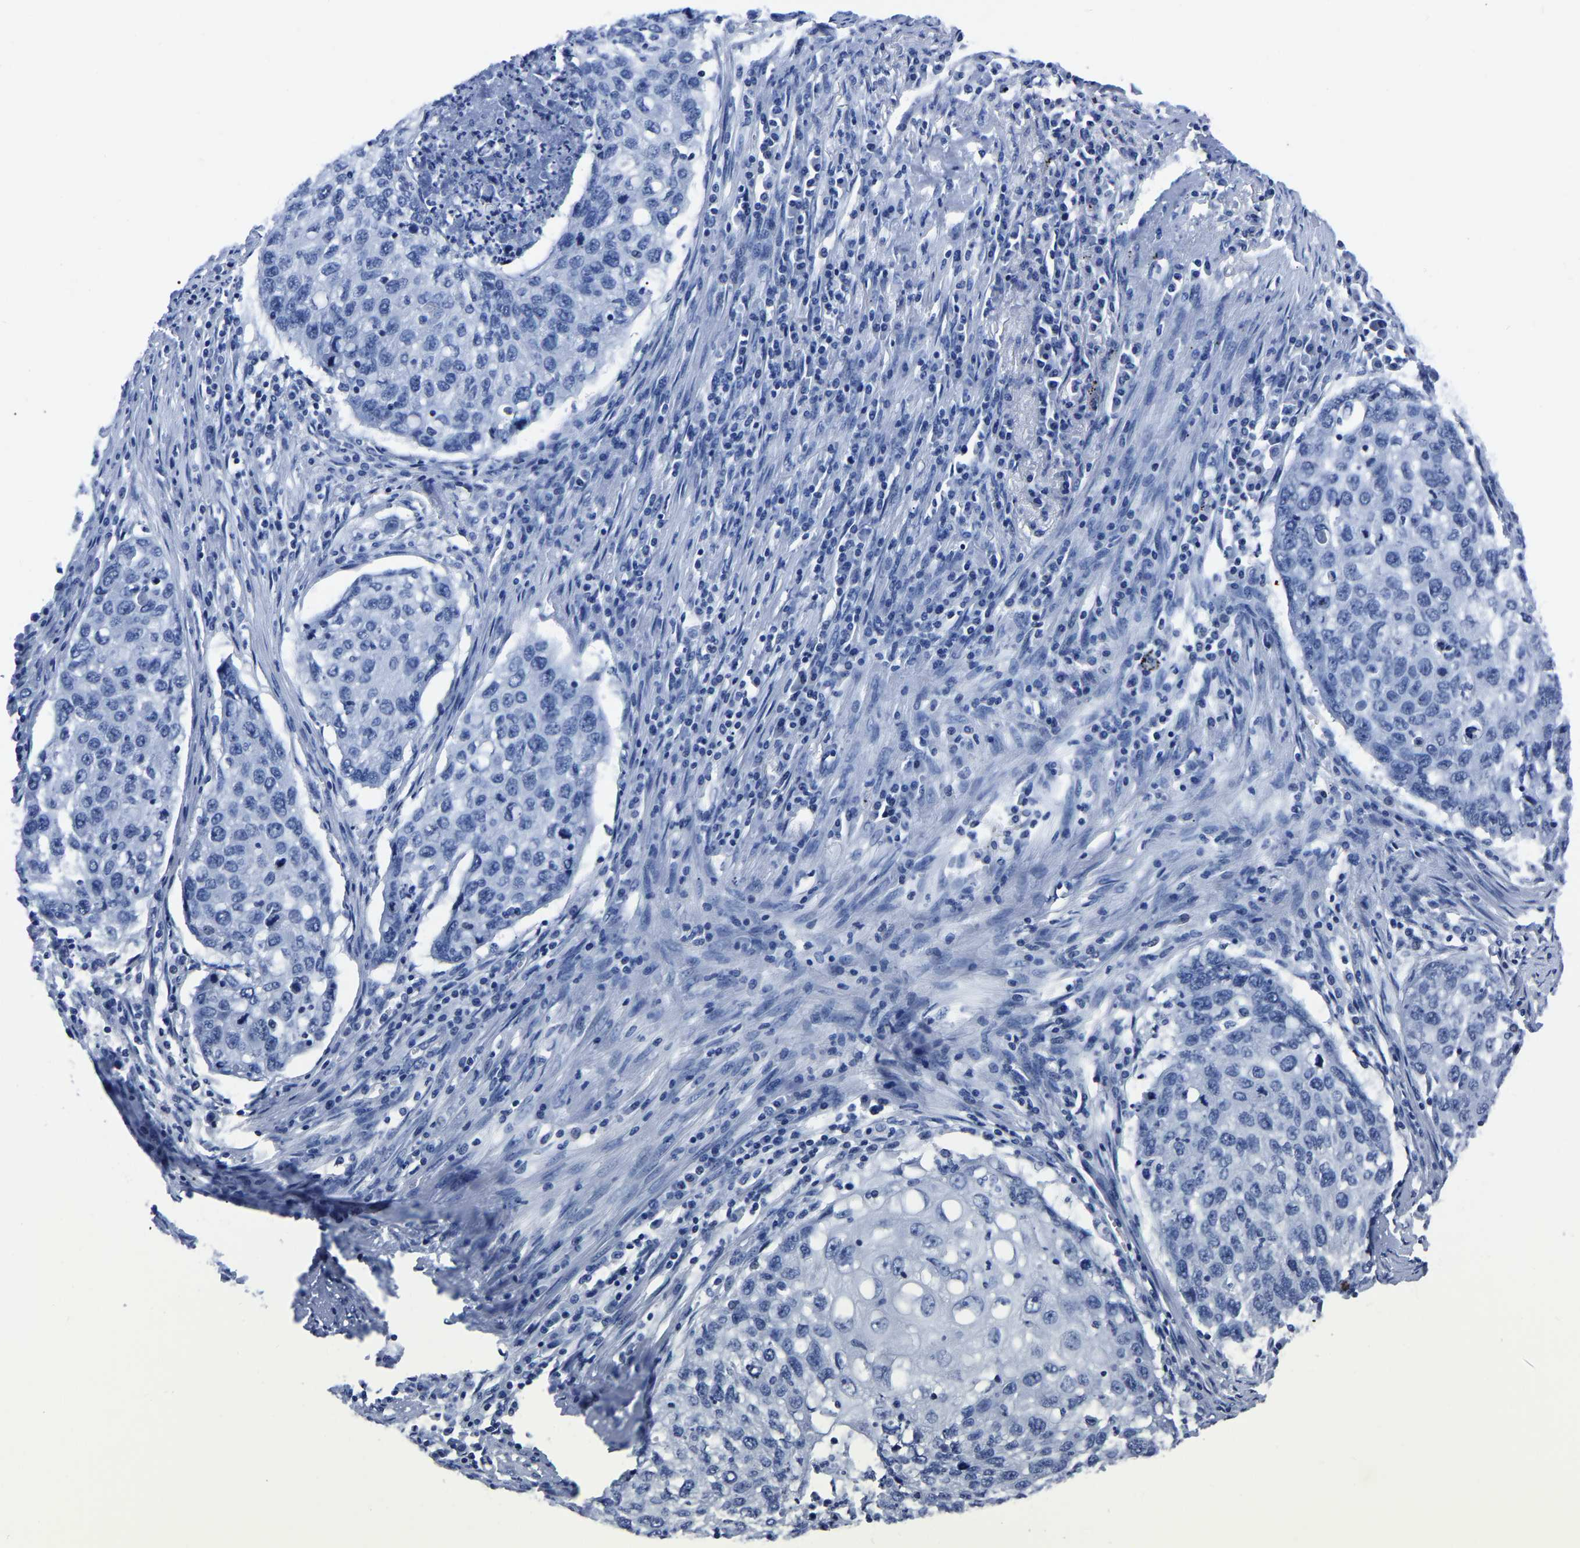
{"staining": {"intensity": "negative", "quantity": "none", "location": "none"}, "tissue": "lung cancer", "cell_type": "Tumor cells", "image_type": "cancer", "snomed": [{"axis": "morphology", "description": "Squamous cell carcinoma, NOS"}, {"axis": "topography", "description": "Lung"}], "caption": "Immunohistochemical staining of human lung cancer demonstrates no significant positivity in tumor cells.", "gene": "IMPG2", "patient": {"sex": "female", "age": 63}}